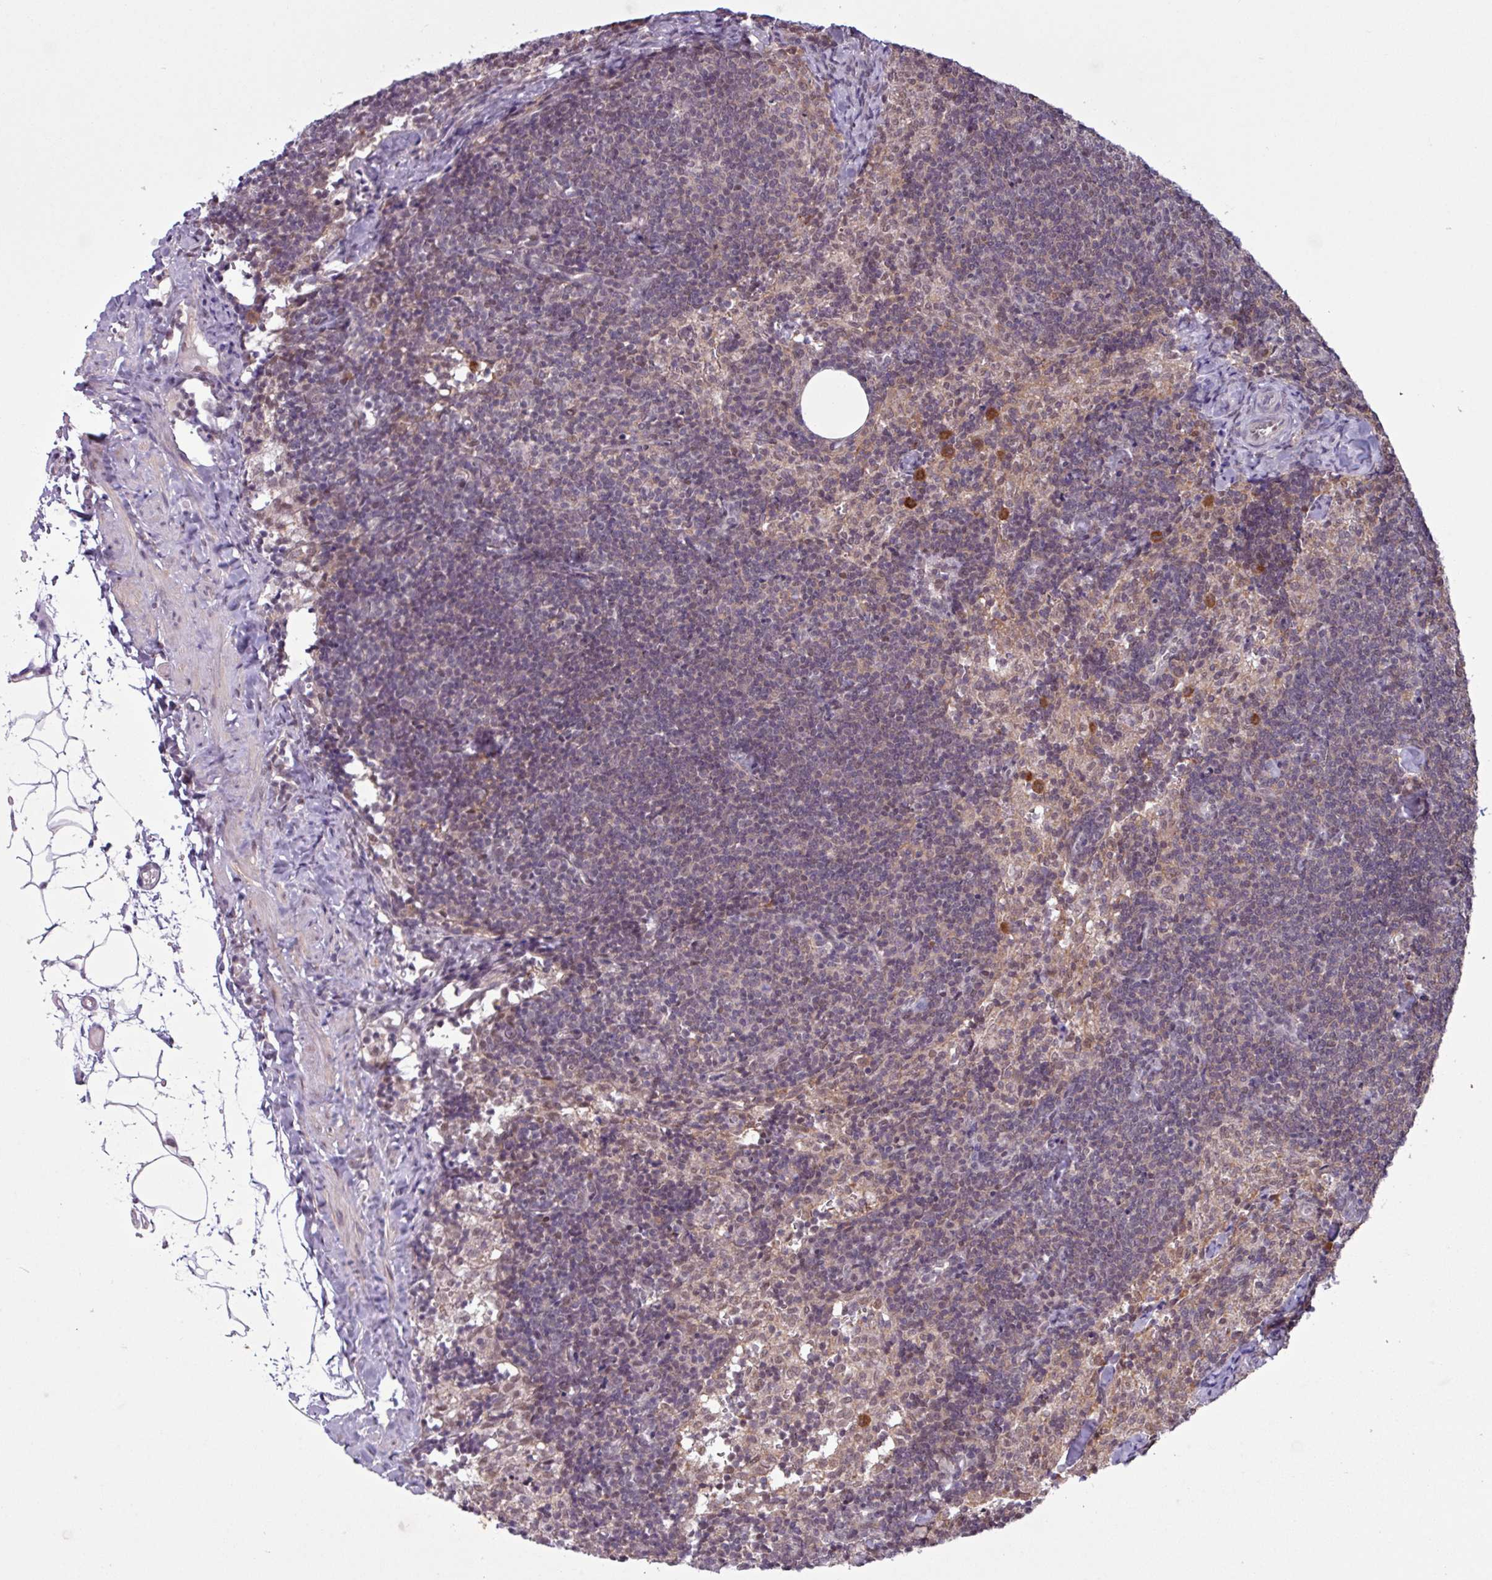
{"staining": {"intensity": "weak", "quantity": "25%-75%", "location": "nuclear"}, "tissue": "lymph node", "cell_type": "Germinal center cells", "image_type": "normal", "snomed": [{"axis": "morphology", "description": "Normal tissue, NOS"}, {"axis": "topography", "description": "Lymph node"}], "caption": "Immunohistochemical staining of normal lymph node displays weak nuclear protein positivity in approximately 25%-75% of germinal center cells. (brown staining indicates protein expression, while blue staining denotes nuclei).", "gene": "NOTCH2", "patient": {"sex": "female", "age": 52}}